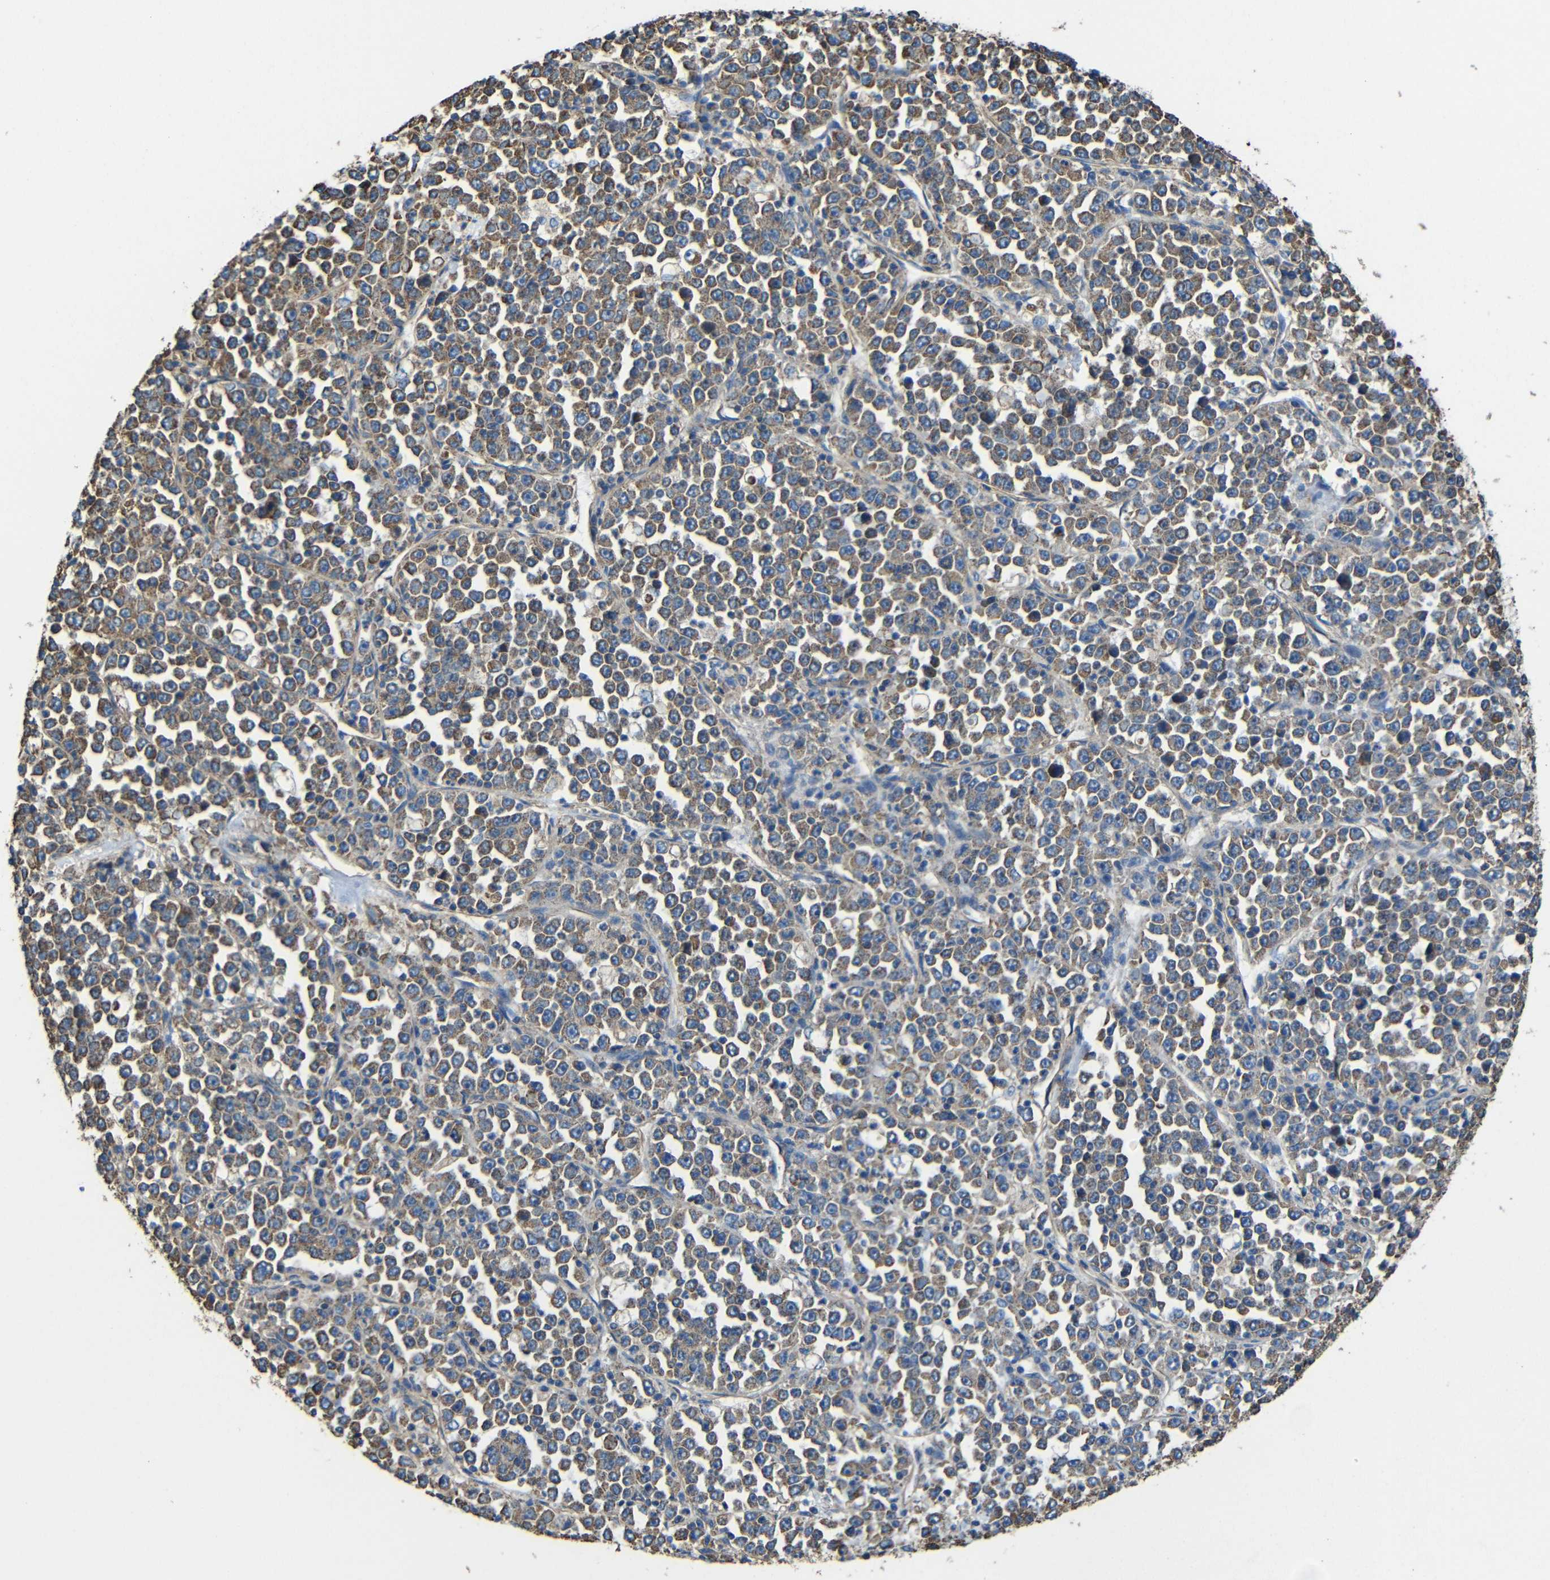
{"staining": {"intensity": "moderate", "quantity": ">75%", "location": "cytoplasmic/membranous"}, "tissue": "stomach cancer", "cell_type": "Tumor cells", "image_type": "cancer", "snomed": [{"axis": "morphology", "description": "Normal tissue, NOS"}, {"axis": "morphology", "description": "Adenocarcinoma, NOS"}, {"axis": "topography", "description": "Stomach, upper"}, {"axis": "topography", "description": "Stomach"}], "caption": "A medium amount of moderate cytoplasmic/membranous expression is seen in about >75% of tumor cells in stomach adenocarcinoma tissue. The staining is performed using DAB (3,3'-diaminobenzidine) brown chromogen to label protein expression. The nuclei are counter-stained blue using hematoxylin.", "gene": "INTS6L", "patient": {"sex": "male", "age": 59}}